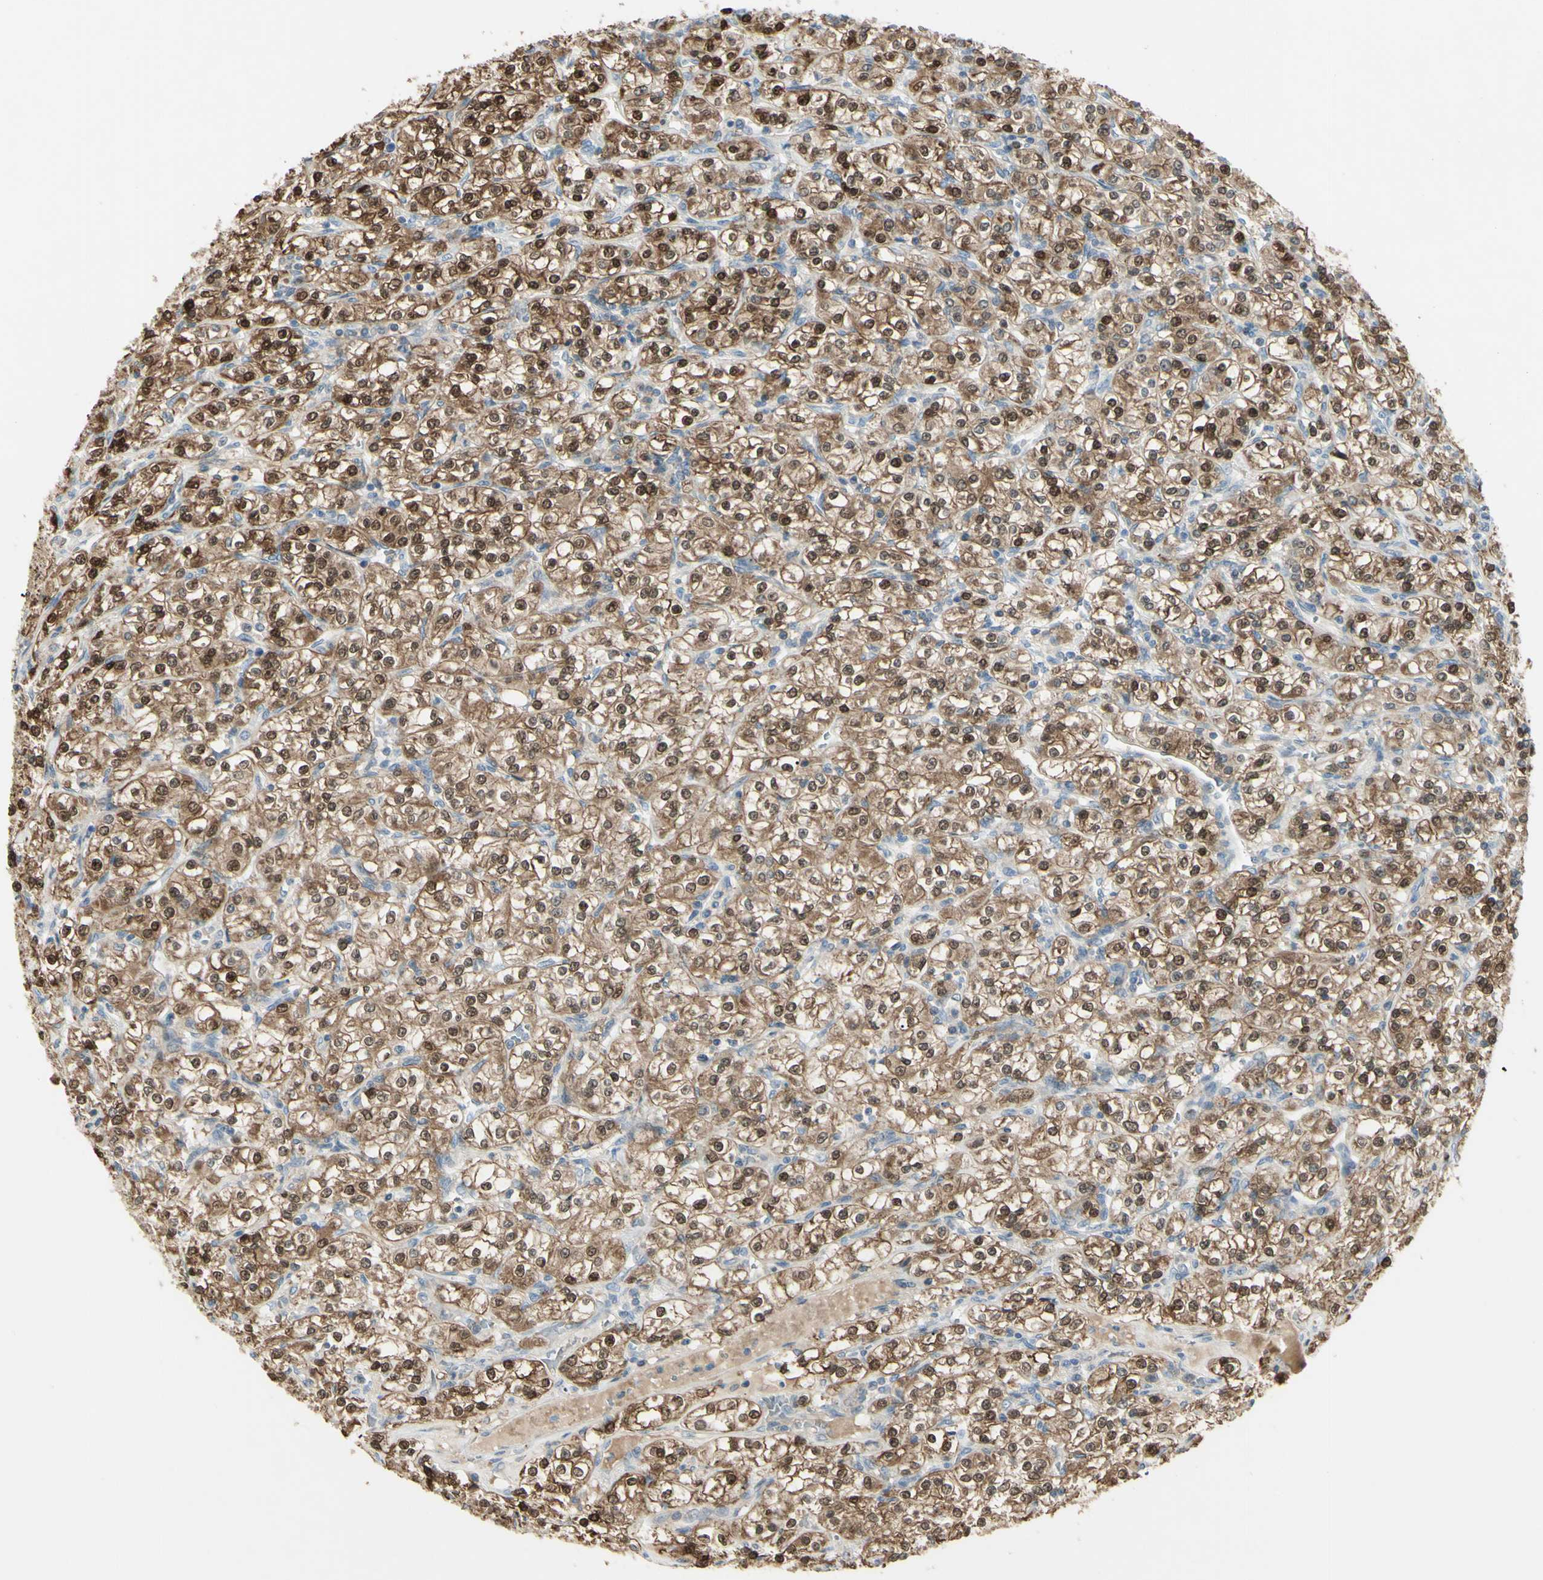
{"staining": {"intensity": "strong", "quantity": ">75%", "location": "cytoplasmic/membranous,nuclear"}, "tissue": "renal cancer", "cell_type": "Tumor cells", "image_type": "cancer", "snomed": [{"axis": "morphology", "description": "Adenocarcinoma, NOS"}, {"axis": "topography", "description": "Kidney"}], "caption": "There is high levels of strong cytoplasmic/membranous and nuclear positivity in tumor cells of renal cancer, as demonstrated by immunohistochemical staining (brown color).", "gene": "C1orf159", "patient": {"sex": "male", "age": 77}}